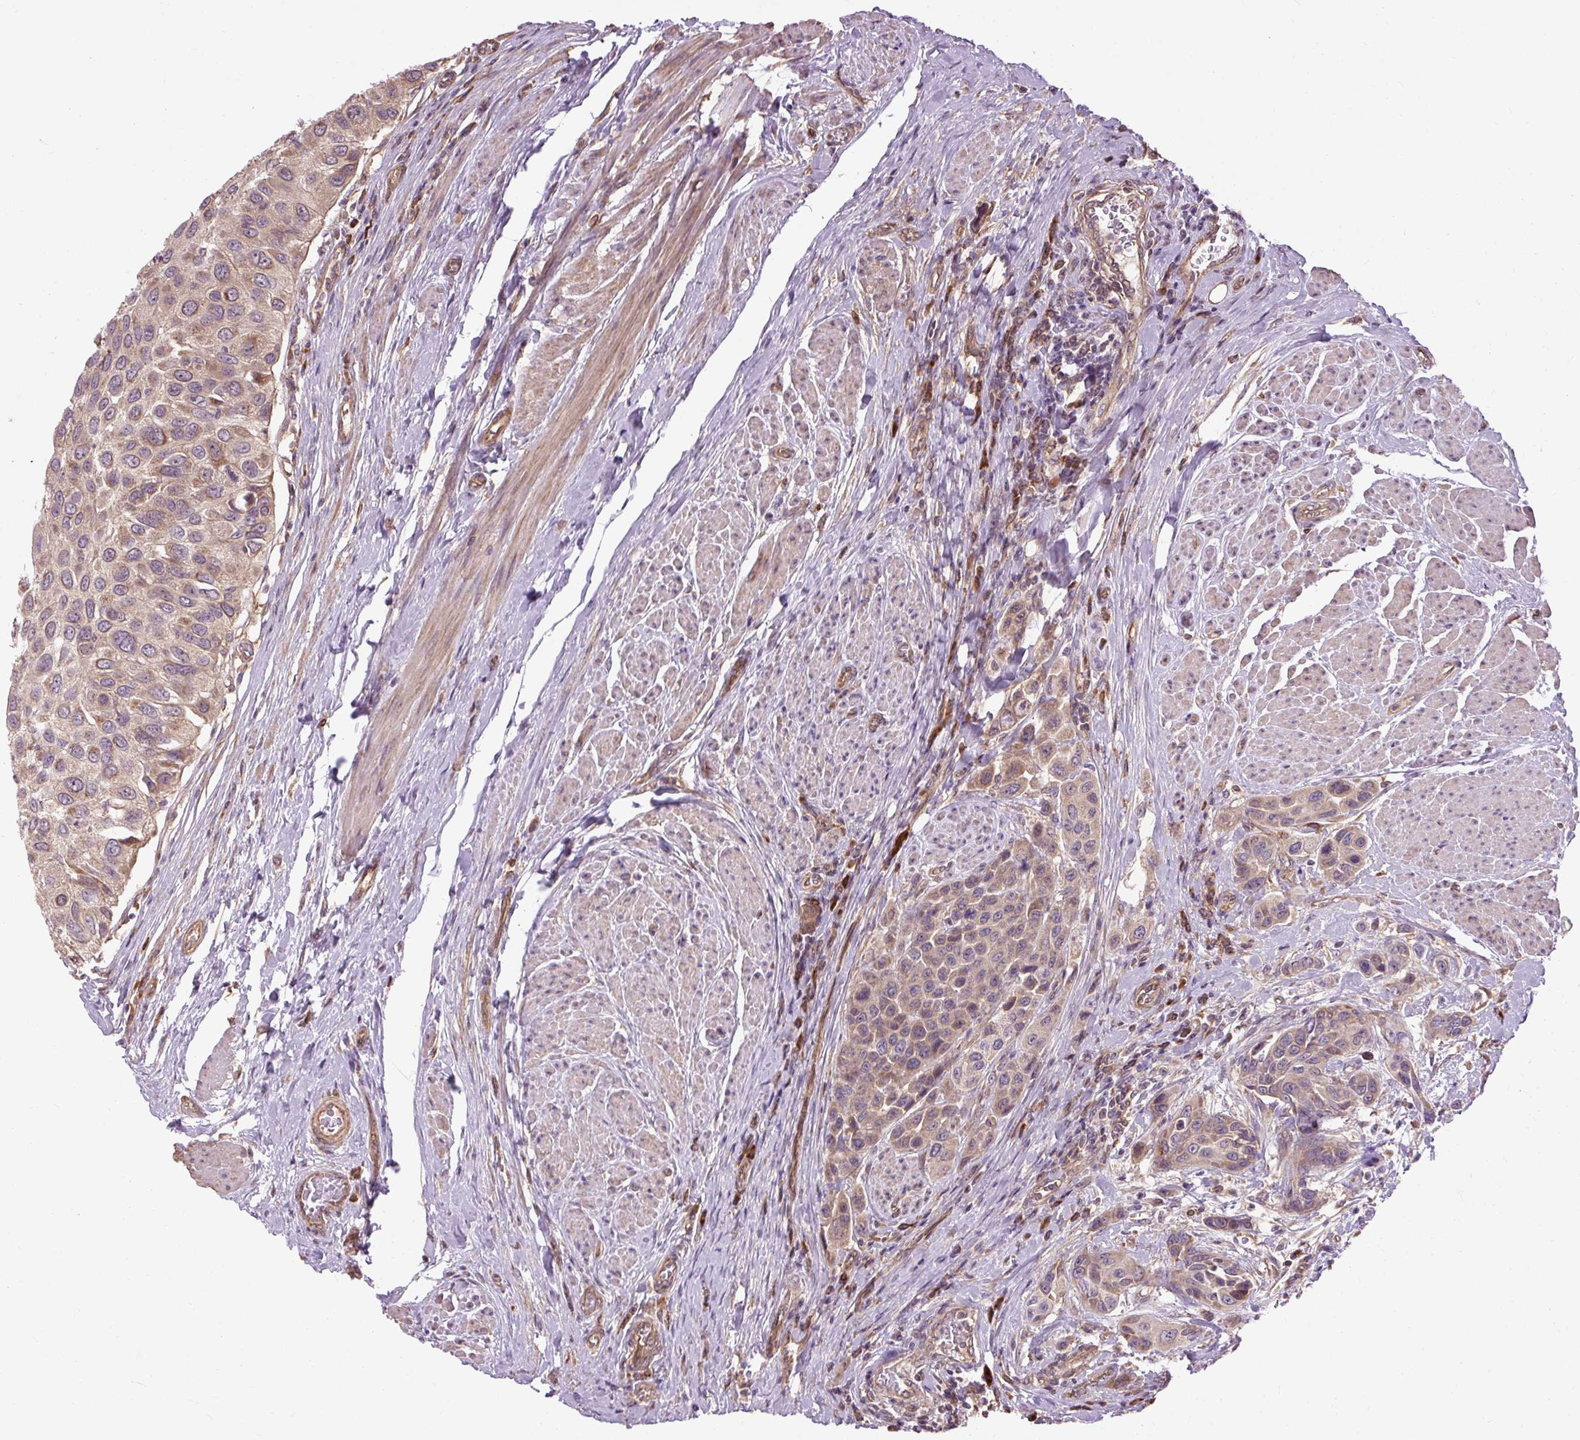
{"staining": {"intensity": "moderate", "quantity": ">75%", "location": "cytoplasmic/membranous"}, "tissue": "urothelial cancer", "cell_type": "Tumor cells", "image_type": "cancer", "snomed": [{"axis": "morphology", "description": "Urothelial carcinoma, High grade"}, {"axis": "topography", "description": "Urinary bladder"}], "caption": "A brown stain shows moderate cytoplasmic/membranous expression of a protein in human urothelial carcinoma (high-grade) tumor cells.", "gene": "FLRT1", "patient": {"sex": "male", "age": 50}}